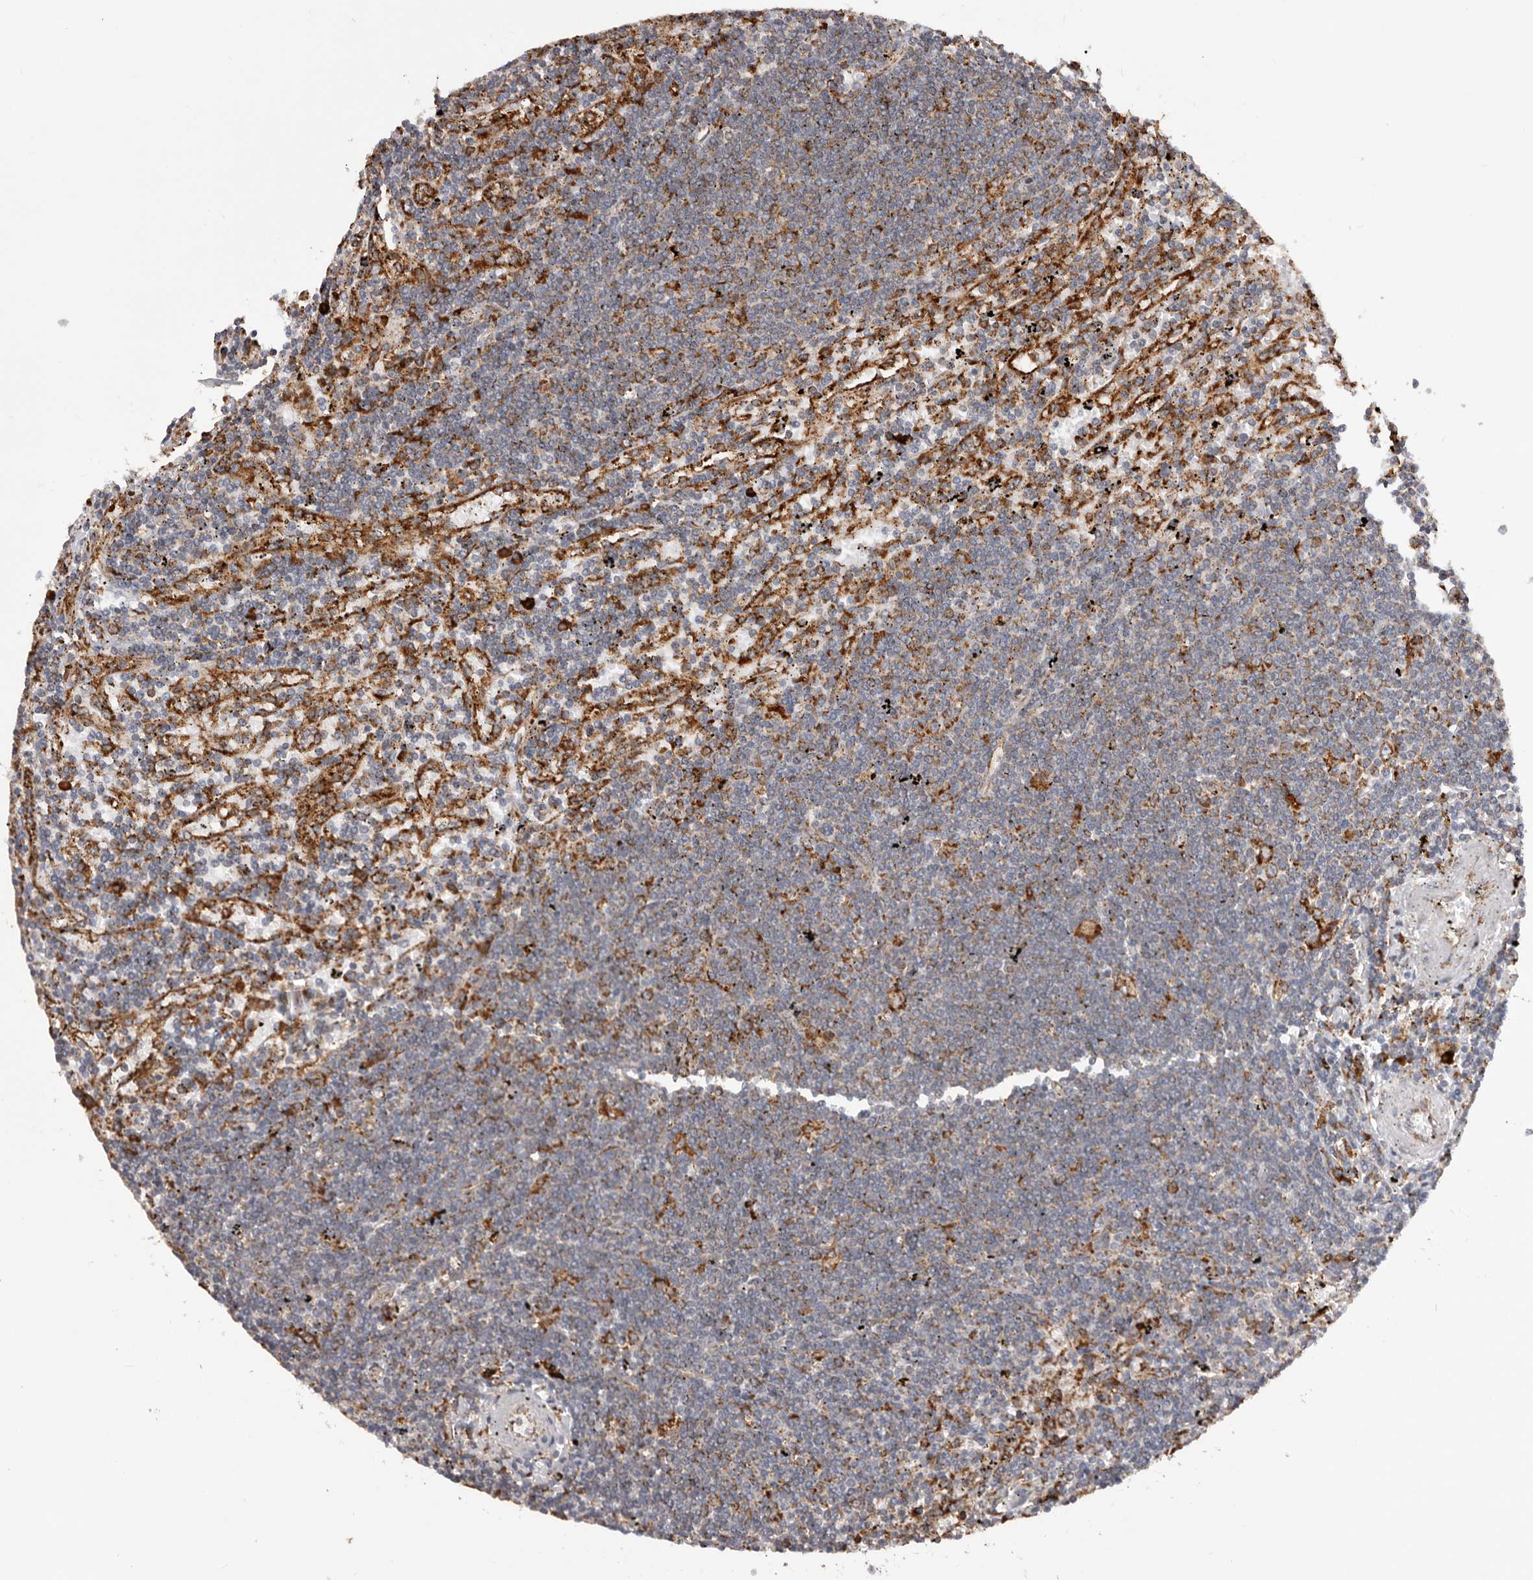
{"staining": {"intensity": "moderate", "quantity": "<25%", "location": "cytoplasmic/membranous"}, "tissue": "lymphoma", "cell_type": "Tumor cells", "image_type": "cancer", "snomed": [{"axis": "morphology", "description": "Malignant lymphoma, non-Hodgkin's type, Low grade"}, {"axis": "topography", "description": "Spleen"}], "caption": "This photomicrograph shows immunohistochemistry staining of human low-grade malignant lymphoma, non-Hodgkin's type, with low moderate cytoplasmic/membranous expression in approximately <25% of tumor cells.", "gene": "QRSL1", "patient": {"sex": "male", "age": 76}}